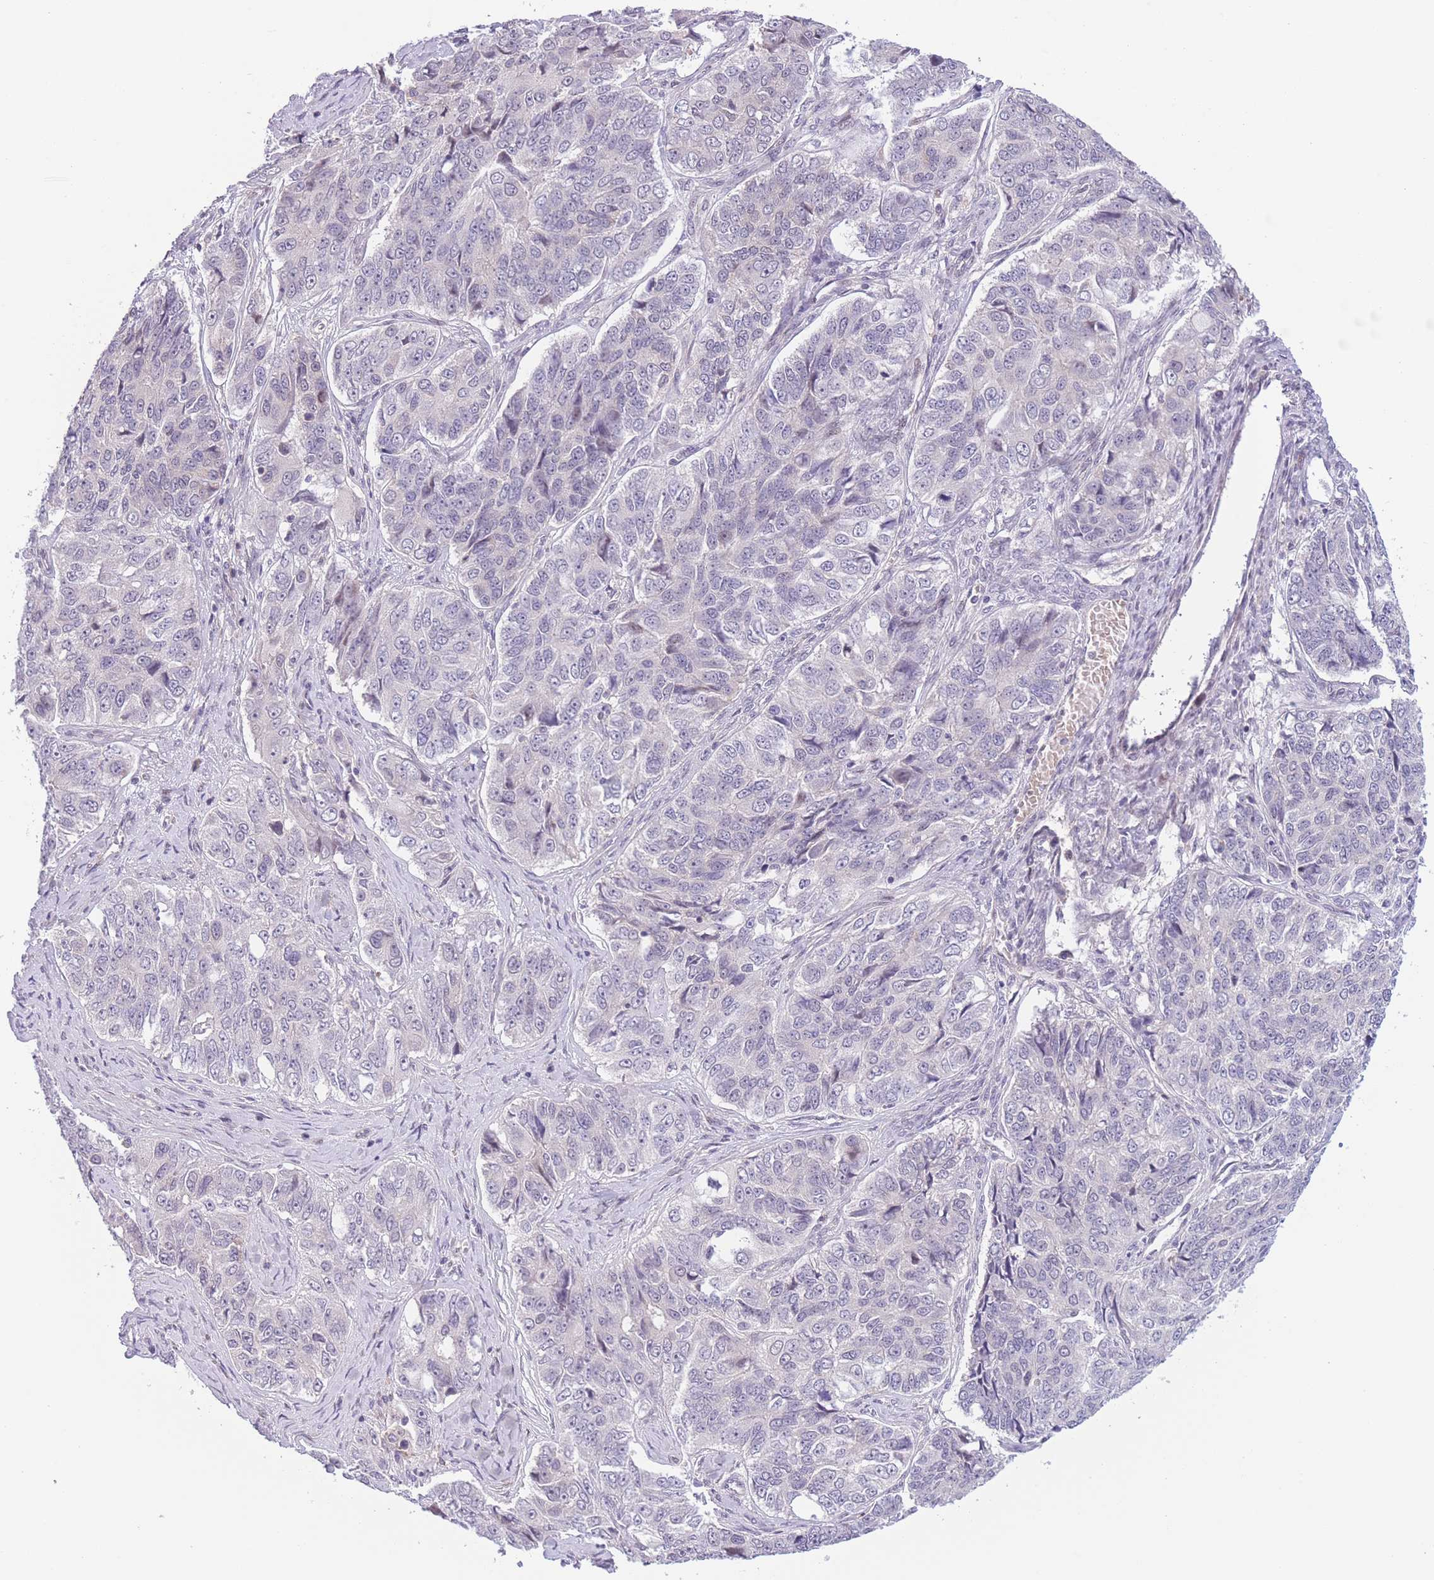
{"staining": {"intensity": "negative", "quantity": "none", "location": "none"}, "tissue": "ovarian cancer", "cell_type": "Tumor cells", "image_type": "cancer", "snomed": [{"axis": "morphology", "description": "Carcinoma, endometroid"}, {"axis": "topography", "description": "Ovary"}], "caption": "A histopathology image of ovarian cancer (endometroid carcinoma) stained for a protein reveals no brown staining in tumor cells.", "gene": "C9orf152", "patient": {"sex": "female", "age": 51}}